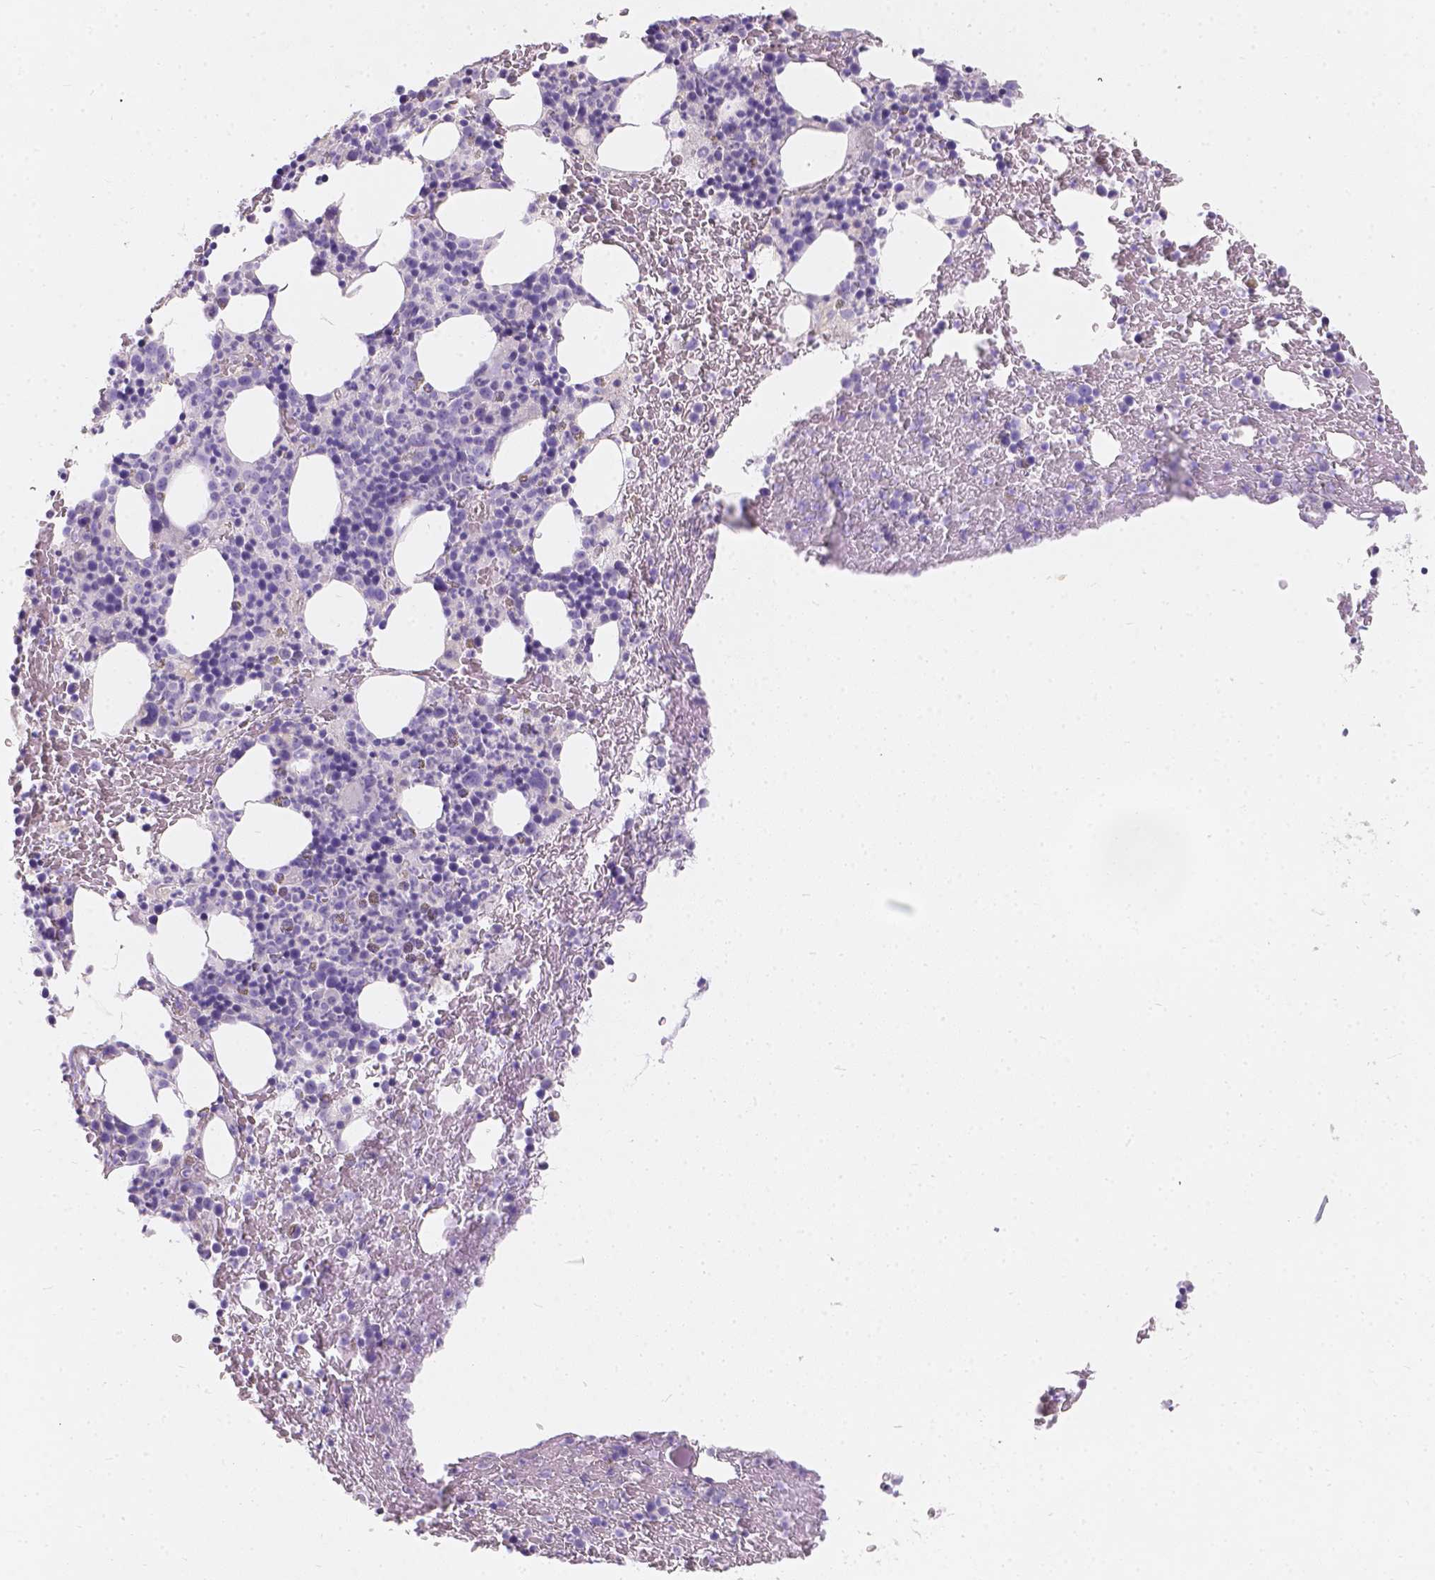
{"staining": {"intensity": "negative", "quantity": "none", "location": "none"}, "tissue": "bone marrow", "cell_type": "Hematopoietic cells", "image_type": "normal", "snomed": [{"axis": "morphology", "description": "Normal tissue, NOS"}, {"axis": "topography", "description": "Bone marrow"}], "caption": "Protein analysis of benign bone marrow reveals no significant staining in hematopoietic cells. (Immunohistochemistry (ihc), brightfield microscopy, high magnification).", "gene": "GAL3ST2", "patient": {"sex": "male", "age": 72}}